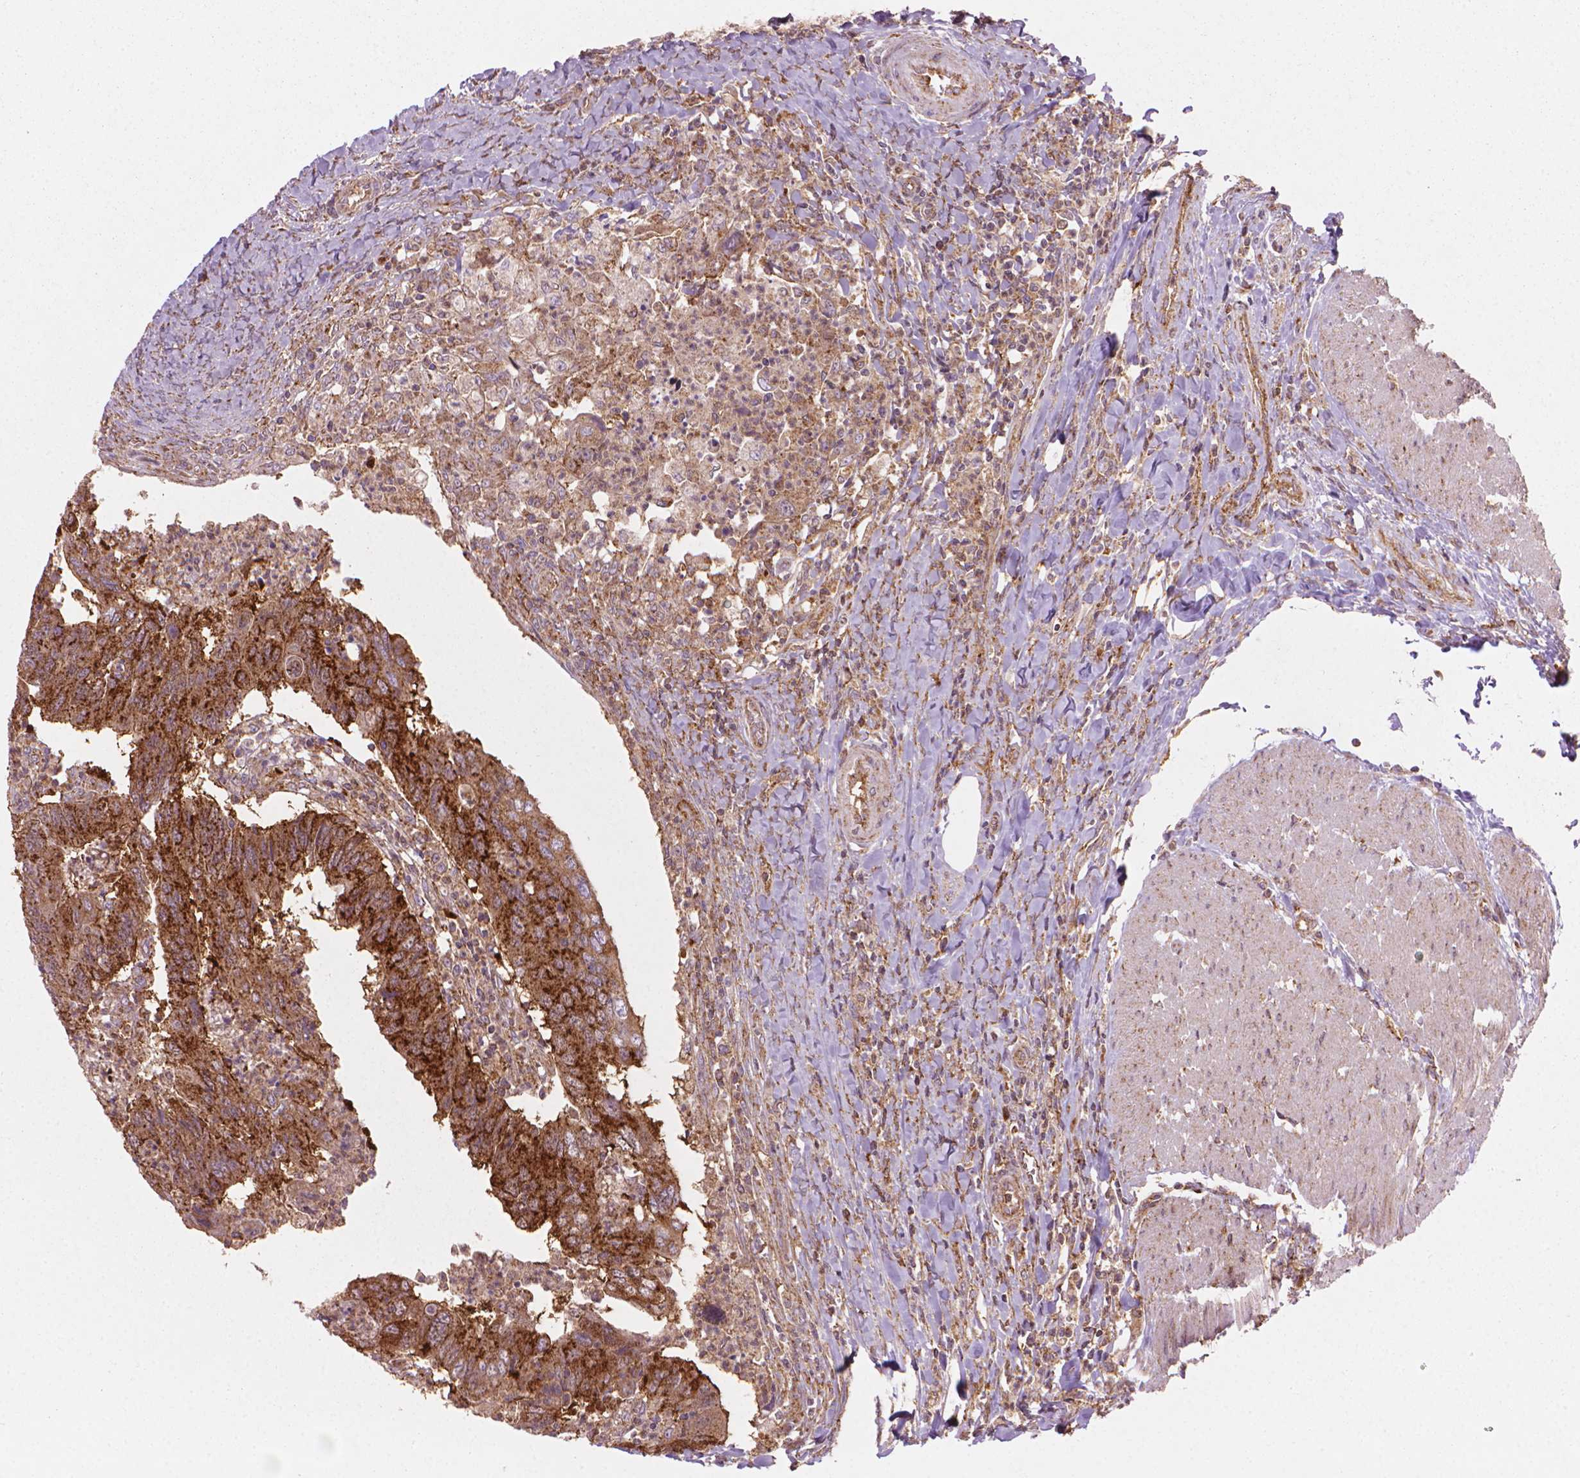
{"staining": {"intensity": "moderate", "quantity": ">75%", "location": "cytoplasmic/membranous"}, "tissue": "colorectal cancer", "cell_type": "Tumor cells", "image_type": "cancer", "snomed": [{"axis": "morphology", "description": "Adenocarcinoma, NOS"}, {"axis": "topography", "description": "Colon"}], "caption": "IHC histopathology image of neoplastic tissue: human colorectal adenocarcinoma stained using immunohistochemistry (IHC) reveals medium levels of moderate protein expression localized specifically in the cytoplasmic/membranous of tumor cells, appearing as a cytoplasmic/membranous brown color.", "gene": "VARS2", "patient": {"sex": "female", "age": 67}}